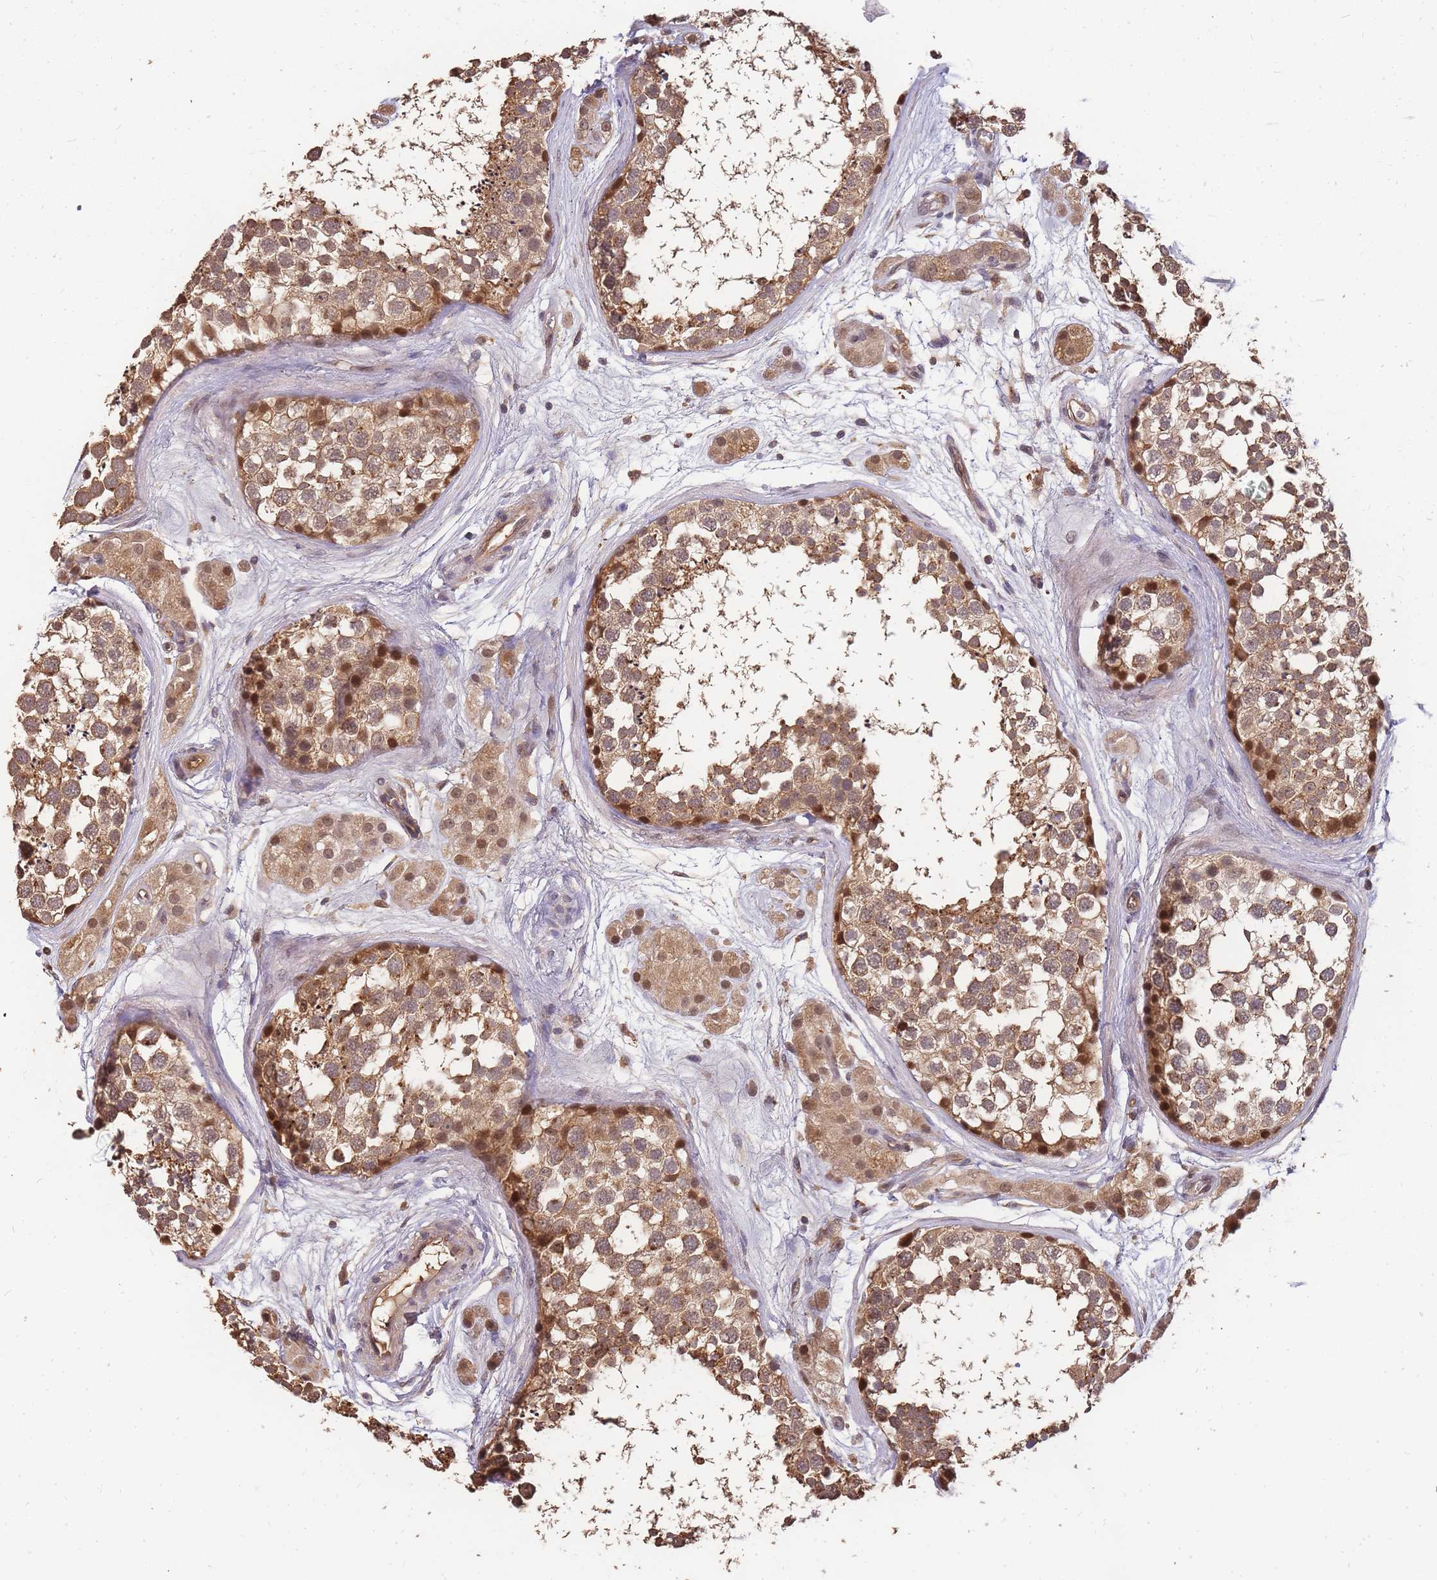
{"staining": {"intensity": "moderate", "quantity": ">75%", "location": "cytoplasmic/membranous,nuclear"}, "tissue": "testis", "cell_type": "Cells in seminiferous ducts", "image_type": "normal", "snomed": [{"axis": "morphology", "description": "Normal tissue, NOS"}, {"axis": "topography", "description": "Testis"}], "caption": "Protein staining by immunohistochemistry (IHC) shows moderate cytoplasmic/membranous,nuclear positivity in approximately >75% of cells in seminiferous ducts in unremarkable testis.", "gene": "CDKN2AIPNL", "patient": {"sex": "male", "age": 56}}